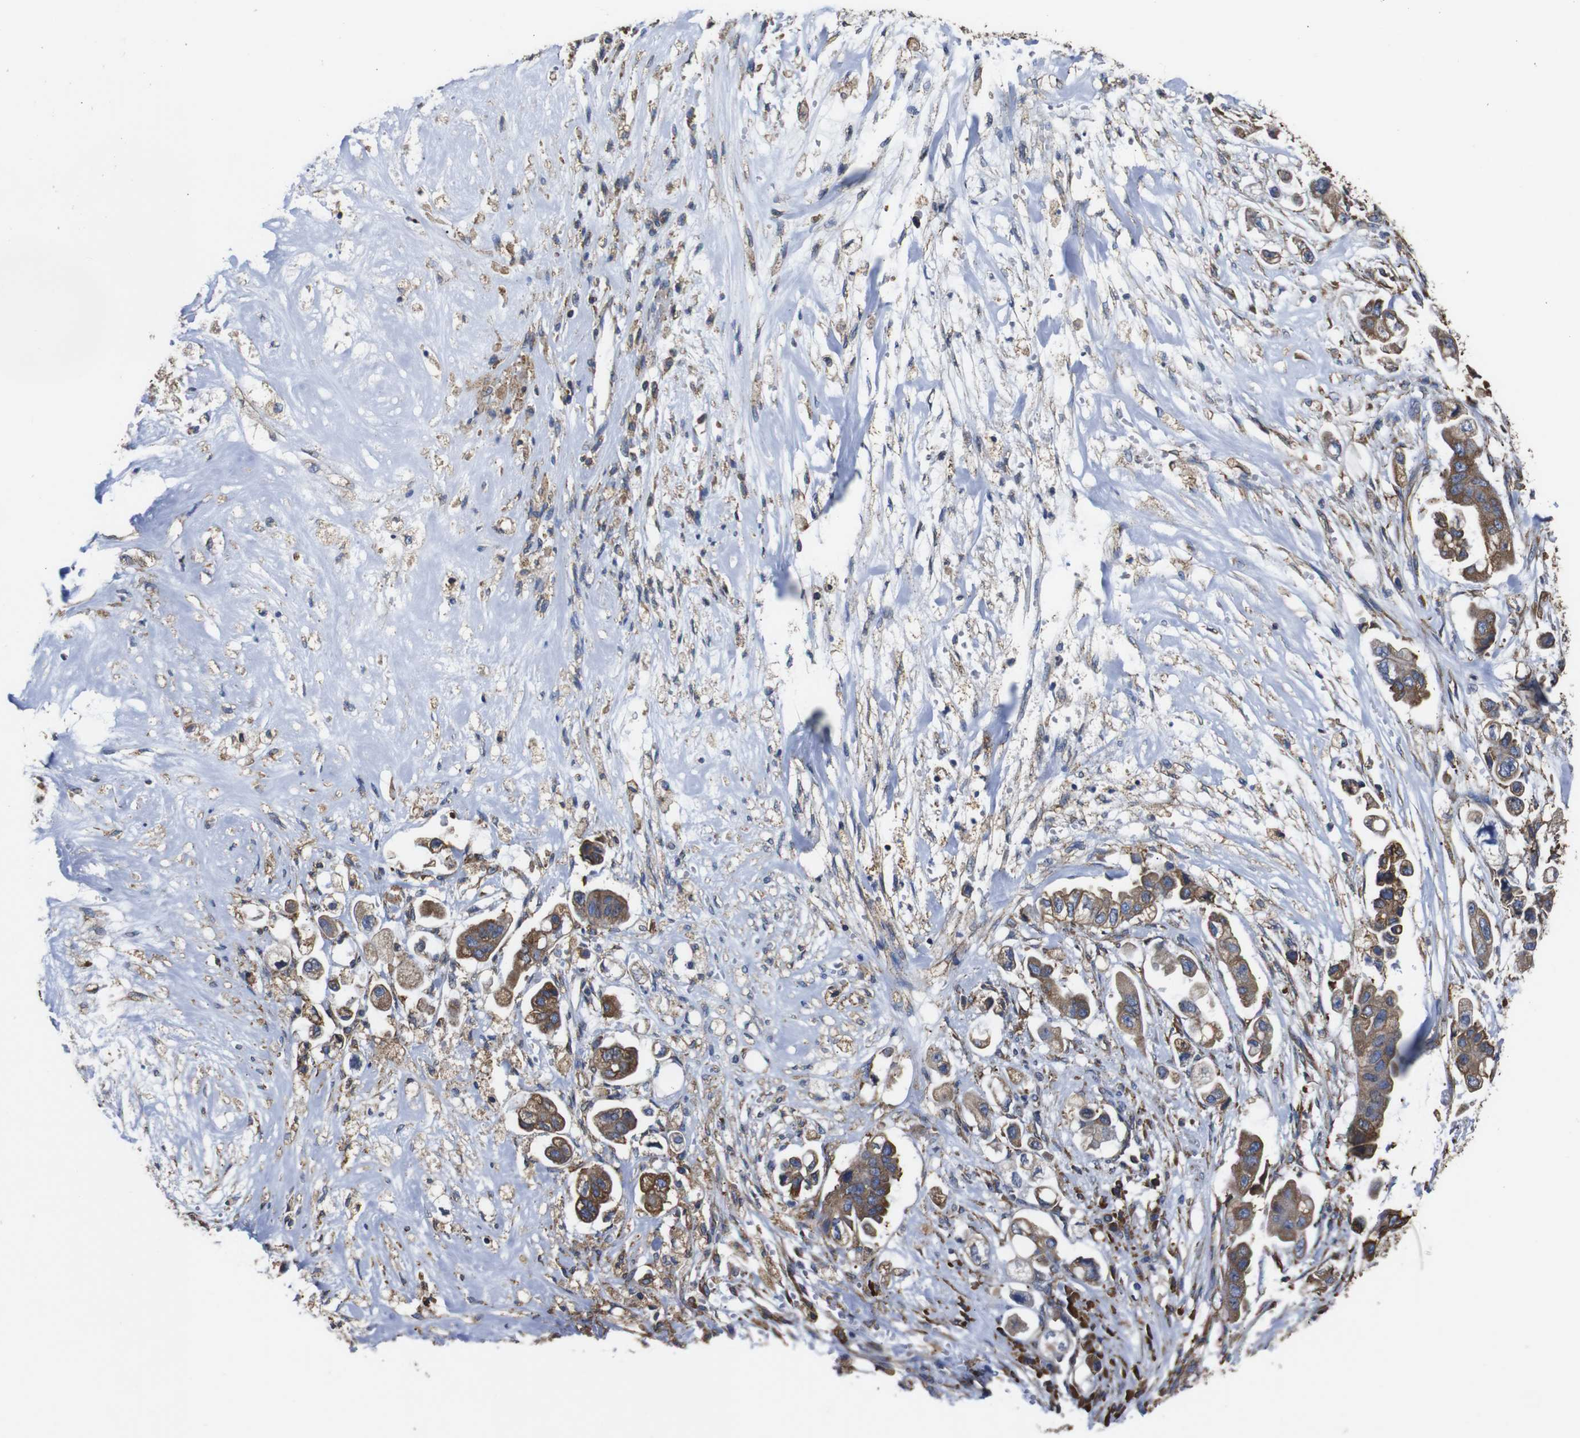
{"staining": {"intensity": "moderate", "quantity": ">75%", "location": "cytoplasmic/membranous"}, "tissue": "stomach cancer", "cell_type": "Tumor cells", "image_type": "cancer", "snomed": [{"axis": "morphology", "description": "Adenocarcinoma, NOS"}, {"axis": "topography", "description": "Stomach"}], "caption": "Immunohistochemical staining of stomach adenocarcinoma demonstrates moderate cytoplasmic/membranous protein positivity in about >75% of tumor cells.", "gene": "PPIB", "patient": {"sex": "male", "age": 62}}